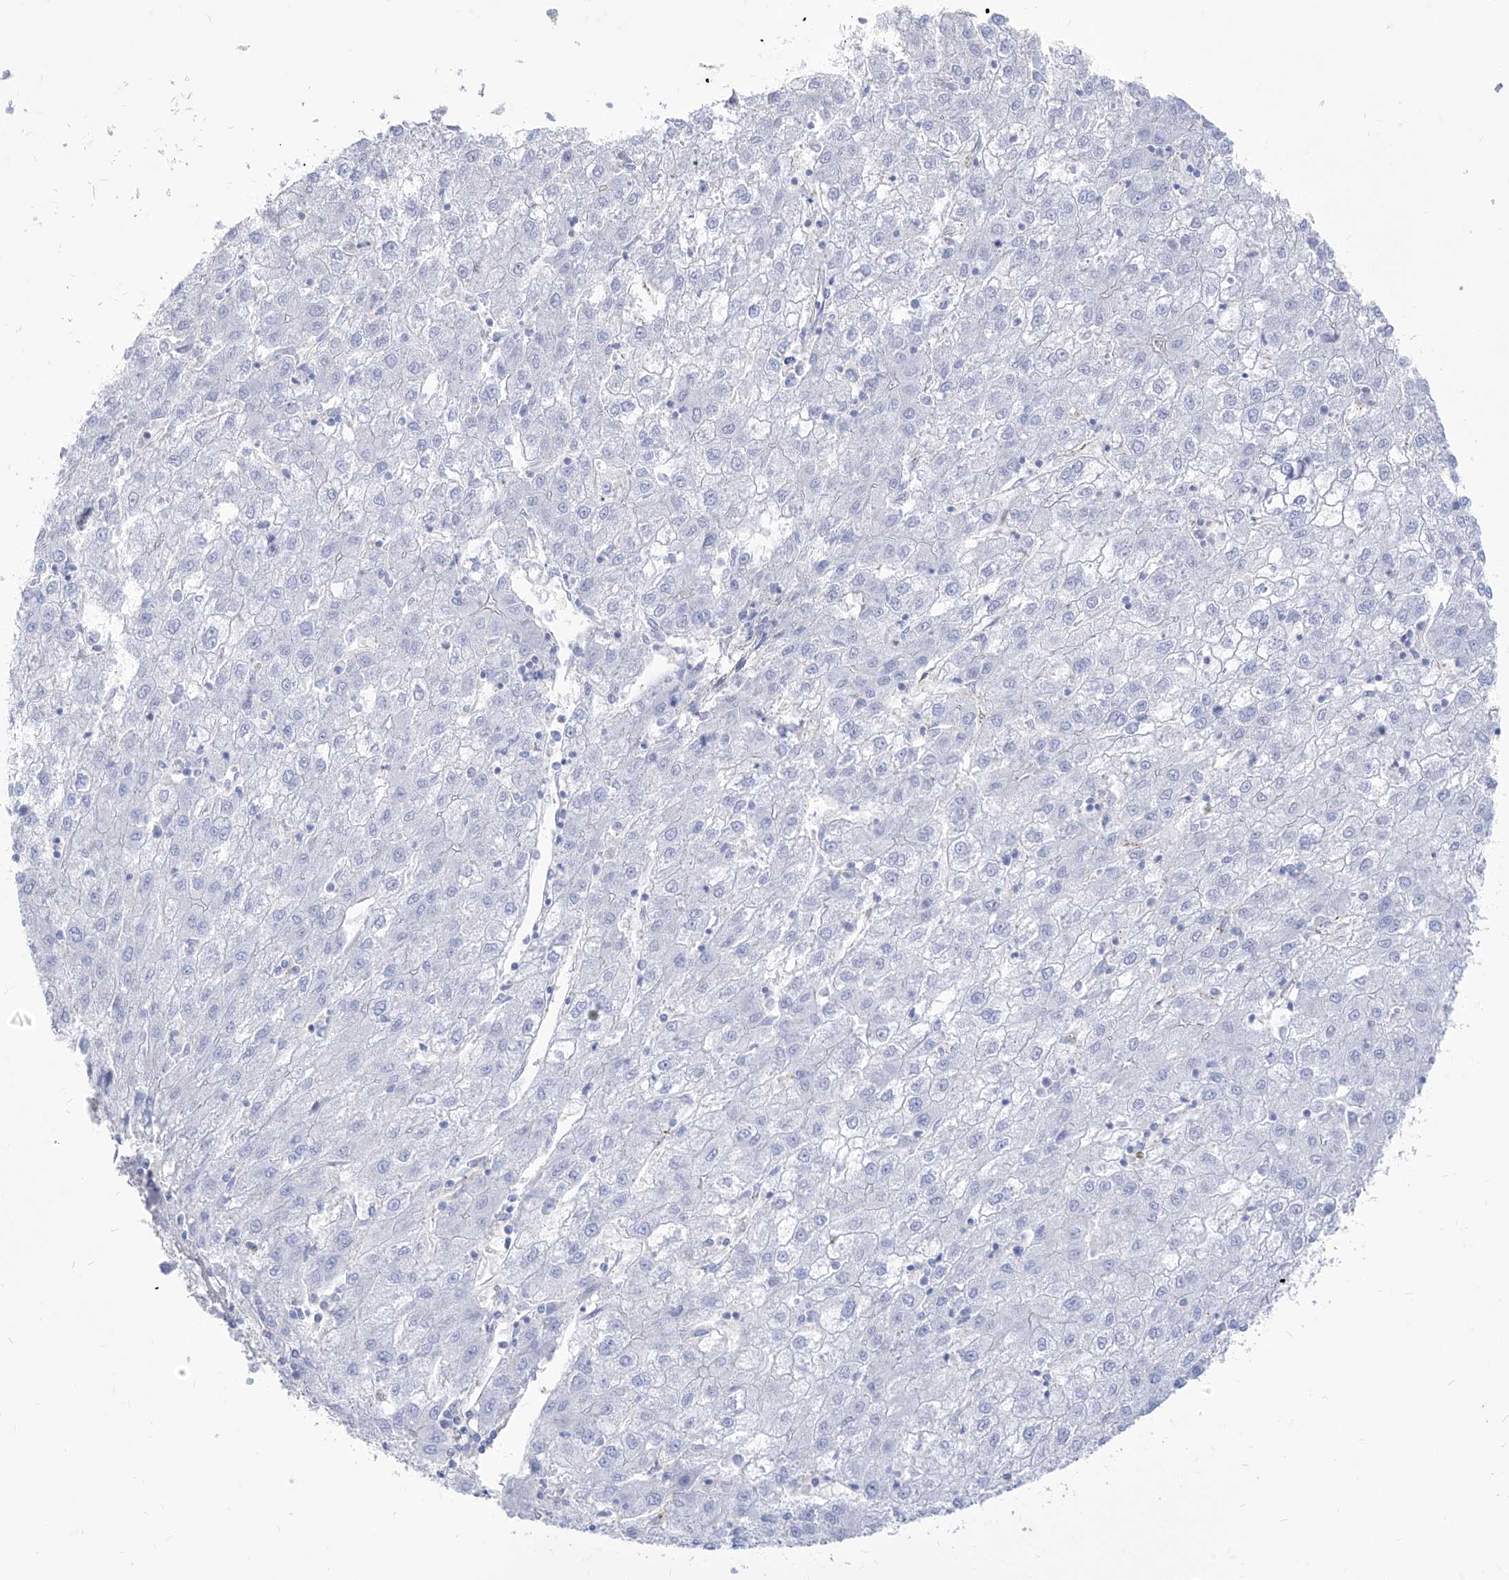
{"staining": {"intensity": "negative", "quantity": "none", "location": "none"}, "tissue": "liver cancer", "cell_type": "Tumor cells", "image_type": "cancer", "snomed": [{"axis": "morphology", "description": "Carcinoma, Hepatocellular, NOS"}, {"axis": "topography", "description": "Liver"}], "caption": "The micrograph displays no significant staining in tumor cells of hepatocellular carcinoma (liver).", "gene": "C1orf74", "patient": {"sex": "male", "age": 72}}